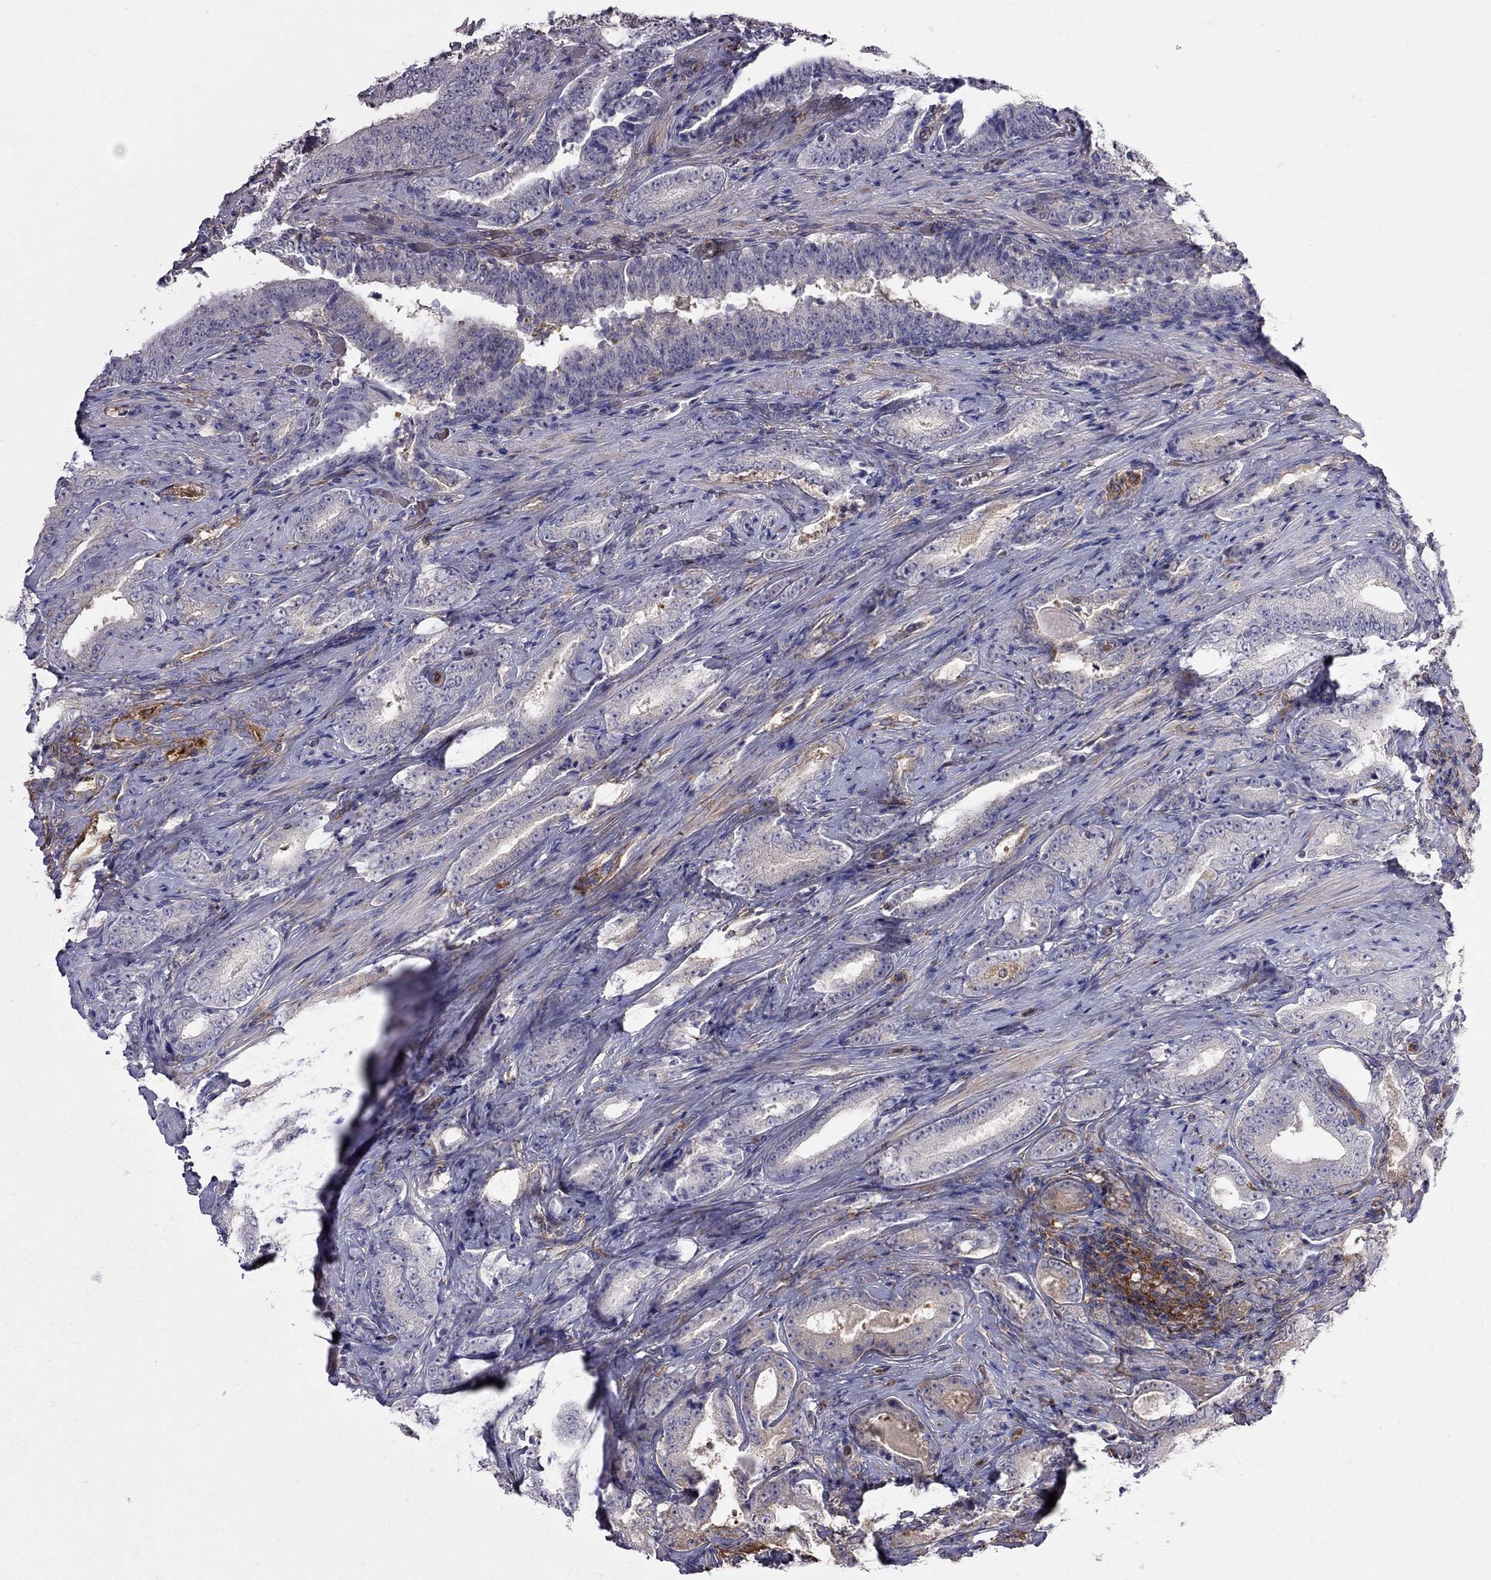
{"staining": {"intensity": "moderate", "quantity": "<25%", "location": "cytoplasmic/membranous"}, "tissue": "prostate cancer", "cell_type": "Tumor cells", "image_type": "cancer", "snomed": [{"axis": "morphology", "description": "Adenocarcinoma, Low grade"}, {"axis": "topography", "description": "Prostate and seminal vesicle, NOS"}], "caption": "Immunohistochemistry (DAB (3,3'-diaminobenzidine)) staining of human prostate cancer shows moderate cytoplasmic/membranous protein staining in approximately <25% of tumor cells. (Brightfield microscopy of DAB IHC at high magnification).", "gene": "EIF4E3", "patient": {"sex": "male", "age": 61}}